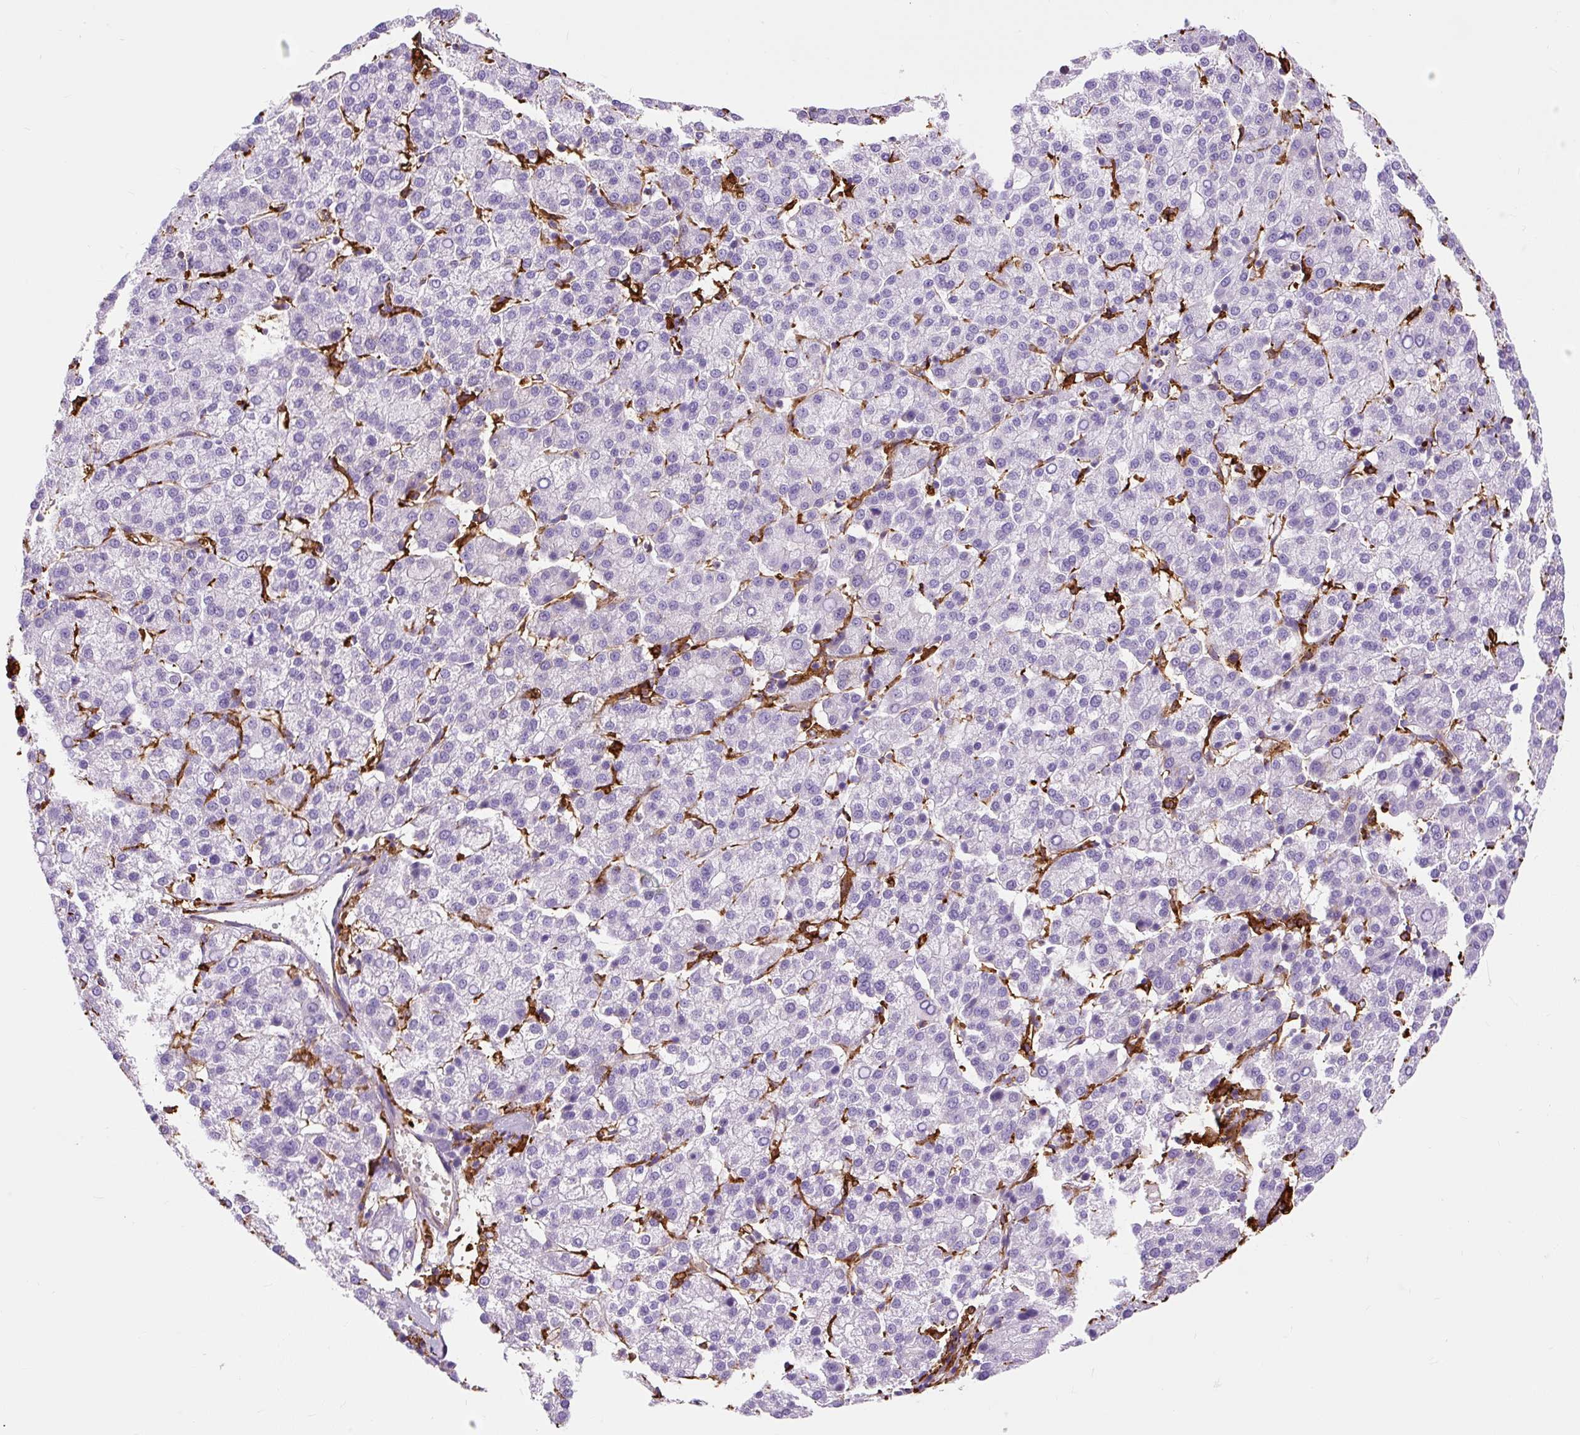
{"staining": {"intensity": "negative", "quantity": "none", "location": "none"}, "tissue": "liver cancer", "cell_type": "Tumor cells", "image_type": "cancer", "snomed": [{"axis": "morphology", "description": "Carcinoma, Hepatocellular, NOS"}, {"axis": "topography", "description": "Liver"}], "caption": "DAB (3,3'-diaminobenzidine) immunohistochemical staining of liver cancer exhibits no significant expression in tumor cells. Brightfield microscopy of immunohistochemistry stained with DAB (brown) and hematoxylin (blue), captured at high magnification.", "gene": "HLA-DRA", "patient": {"sex": "female", "age": 58}}